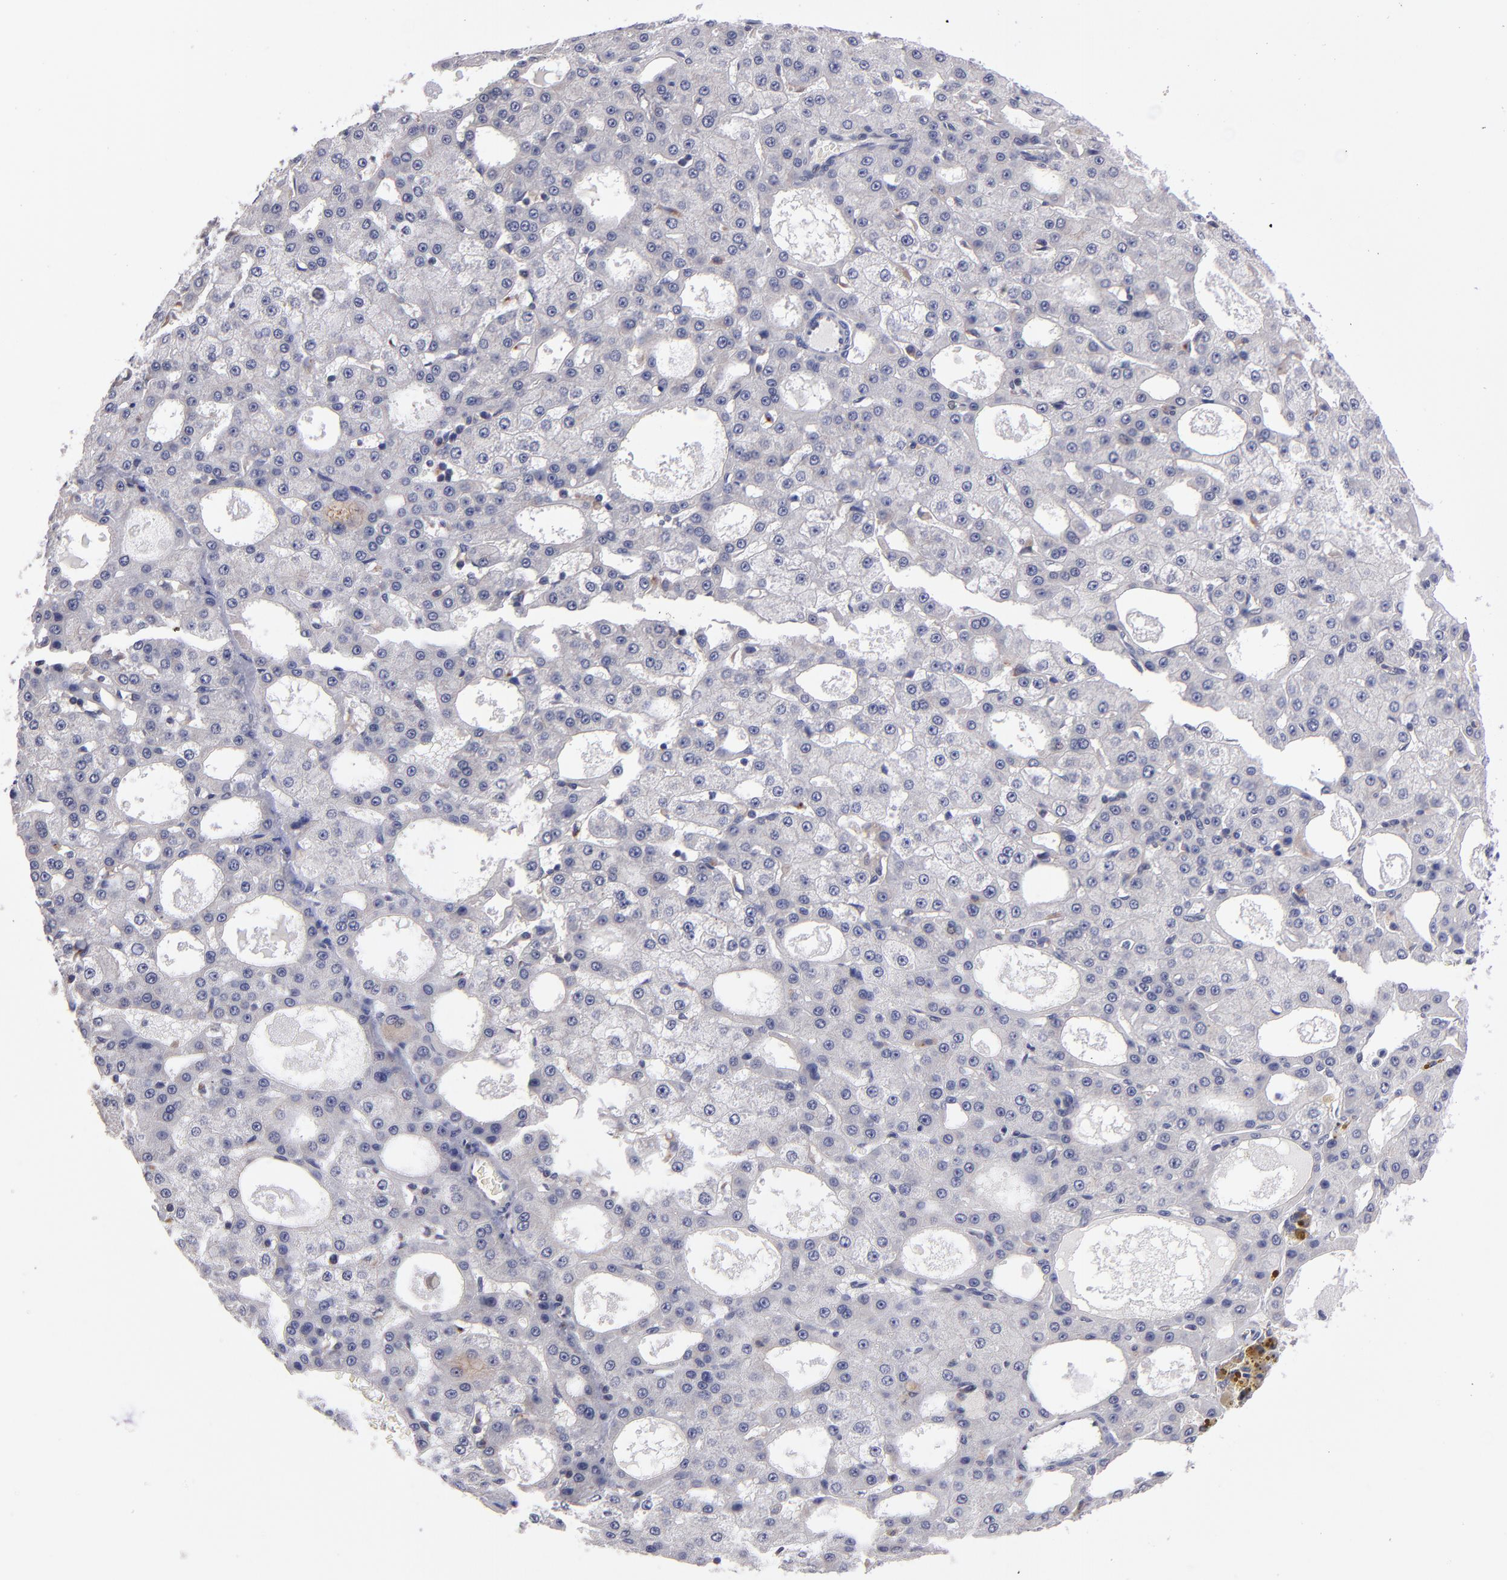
{"staining": {"intensity": "weak", "quantity": "<25%", "location": "cytoplasmic/membranous"}, "tissue": "liver cancer", "cell_type": "Tumor cells", "image_type": "cancer", "snomed": [{"axis": "morphology", "description": "Carcinoma, Hepatocellular, NOS"}, {"axis": "topography", "description": "Liver"}], "caption": "The immunohistochemistry (IHC) photomicrograph has no significant positivity in tumor cells of liver cancer tissue. Brightfield microscopy of IHC stained with DAB (brown) and hematoxylin (blue), captured at high magnification.", "gene": "EIF3L", "patient": {"sex": "male", "age": 47}}